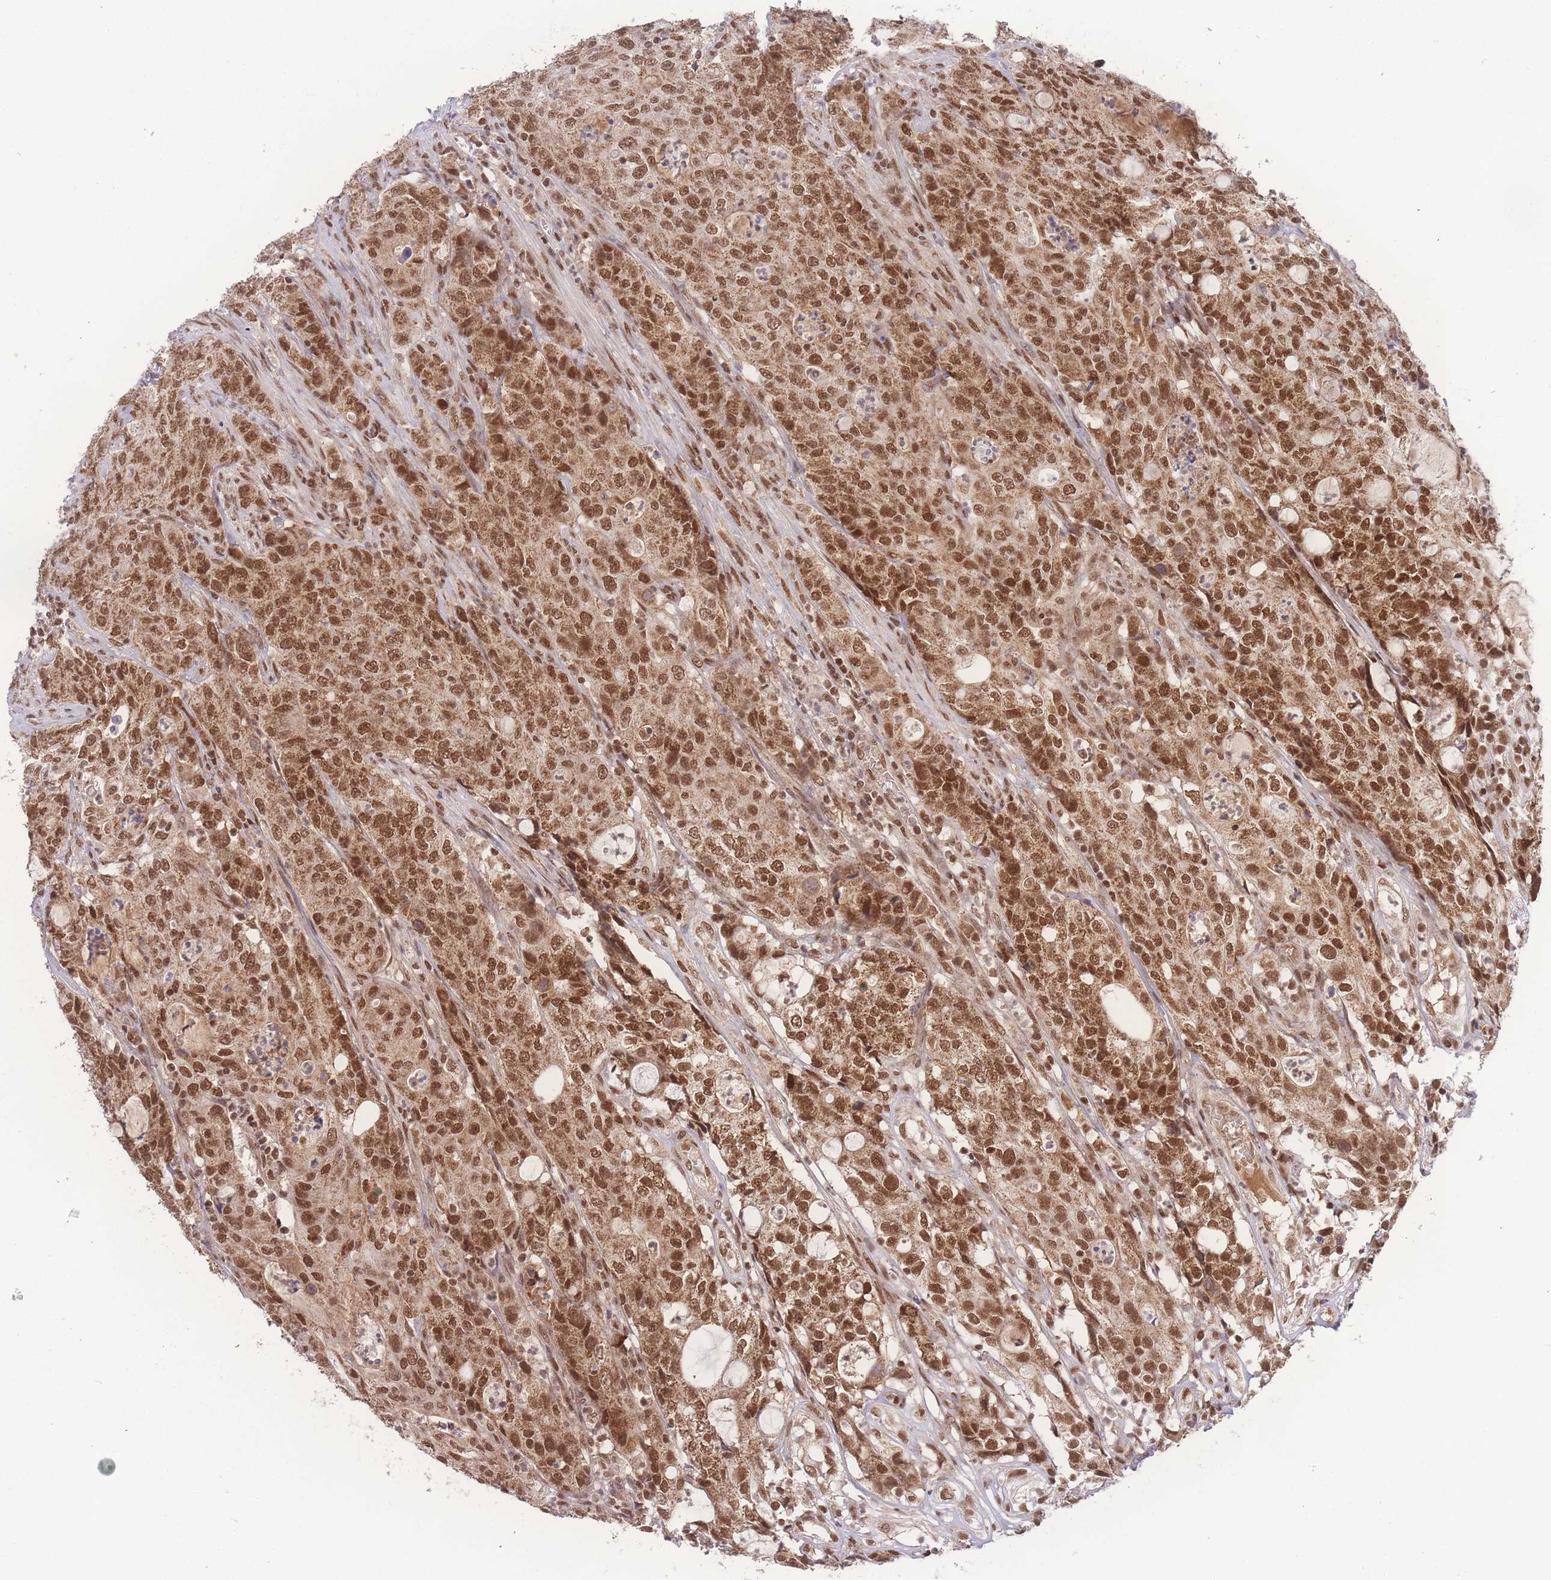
{"staining": {"intensity": "moderate", "quantity": ">75%", "location": "cytoplasmic/membranous,nuclear"}, "tissue": "colorectal cancer", "cell_type": "Tumor cells", "image_type": "cancer", "snomed": [{"axis": "morphology", "description": "Adenocarcinoma, NOS"}, {"axis": "topography", "description": "Colon"}], "caption": "Adenocarcinoma (colorectal) stained with IHC reveals moderate cytoplasmic/membranous and nuclear staining in about >75% of tumor cells.", "gene": "RAVER1", "patient": {"sex": "male", "age": 83}}